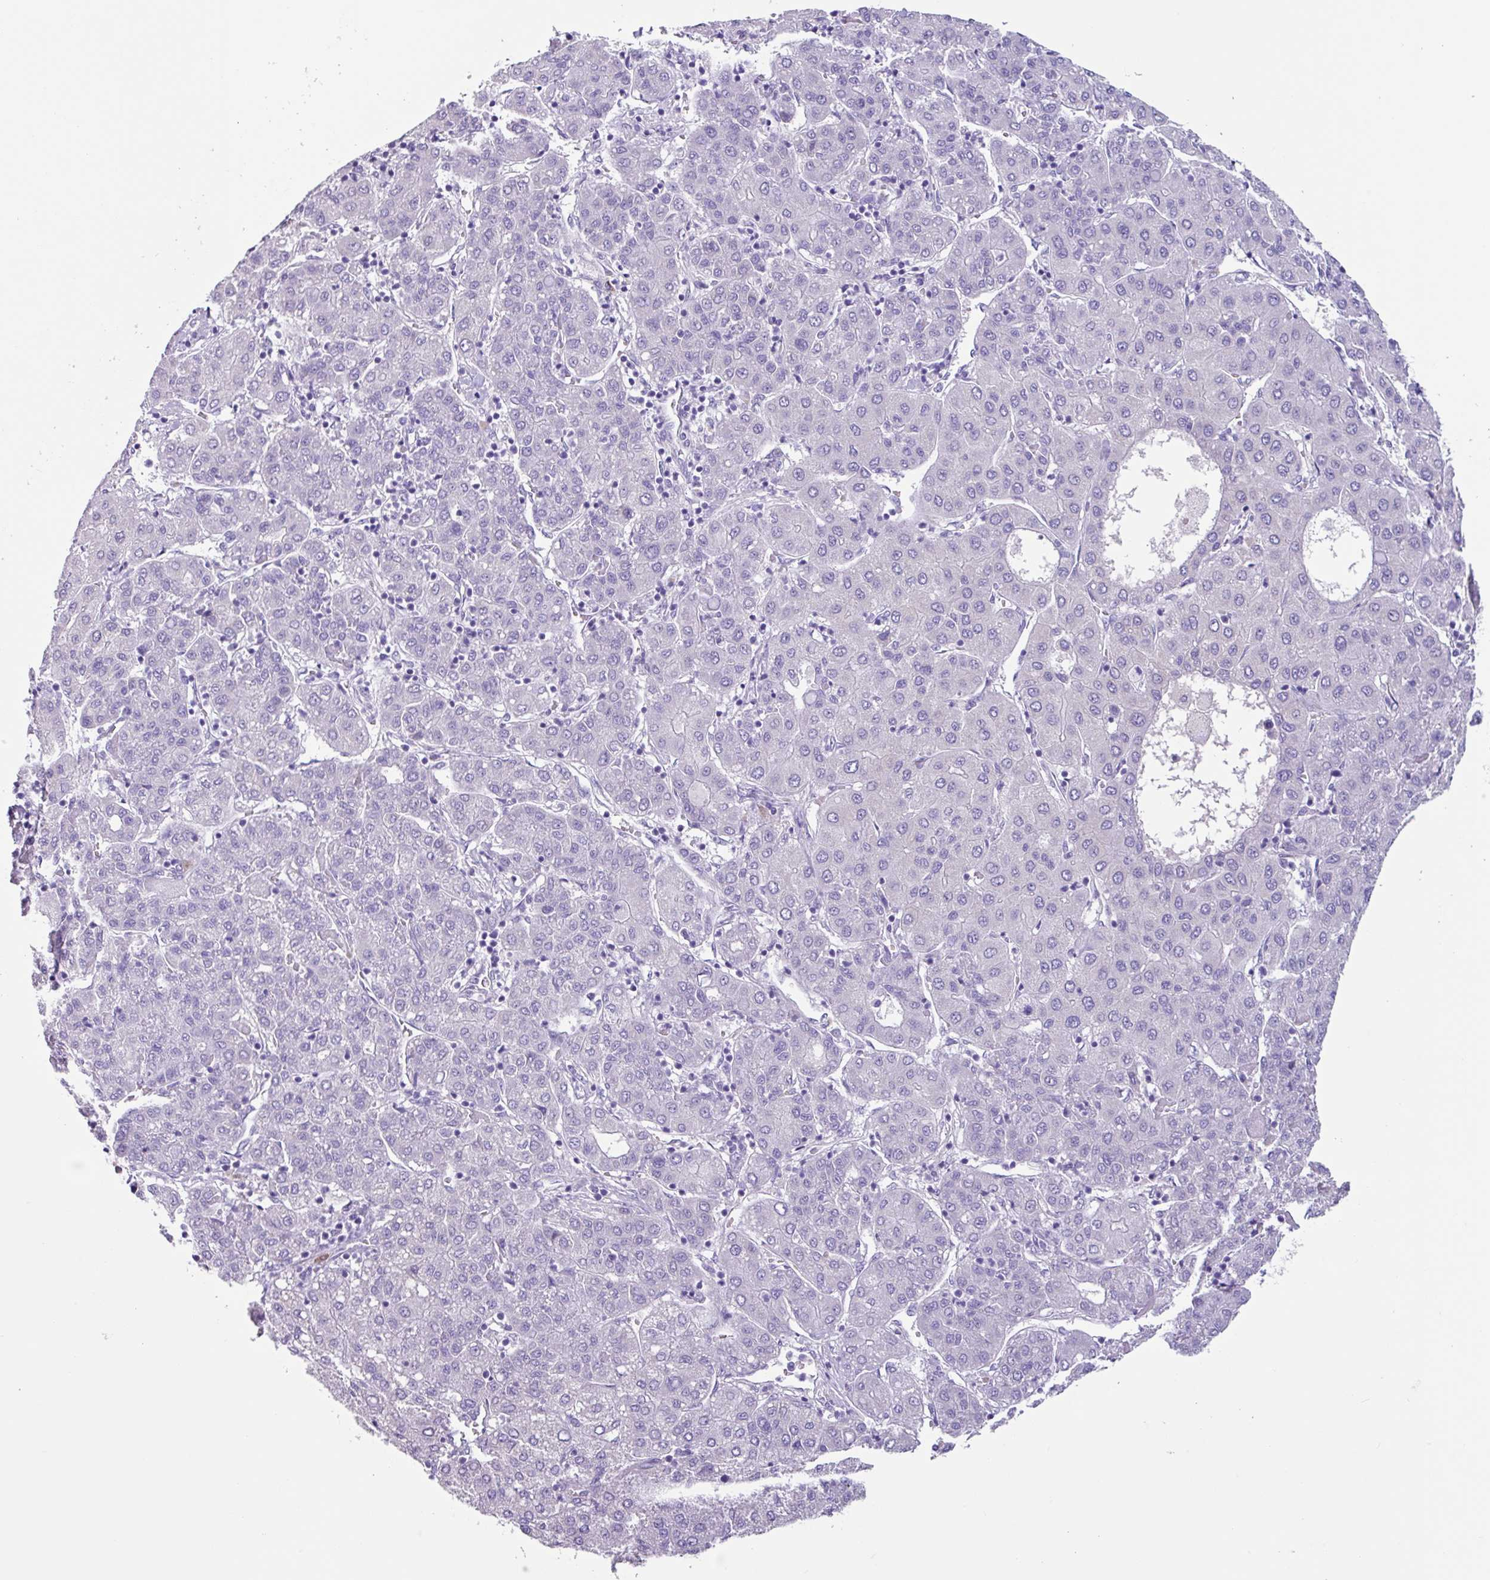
{"staining": {"intensity": "negative", "quantity": "none", "location": "none"}, "tissue": "liver cancer", "cell_type": "Tumor cells", "image_type": "cancer", "snomed": [{"axis": "morphology", "description": "Carcinoma, Hepatocellular, NOS"}, {"axis": "topography", "description": "Liver"}], "caption": "Tumor cells are negative for brown protein staining in hepatocellular carcinoma (liver). Brightfield microscopy of IHC stained with DAB (brown) and hematoxylin (blue), captured at high magnification.", "gene": "OTX1", "patient": {"sex": "male", "age": 65}}